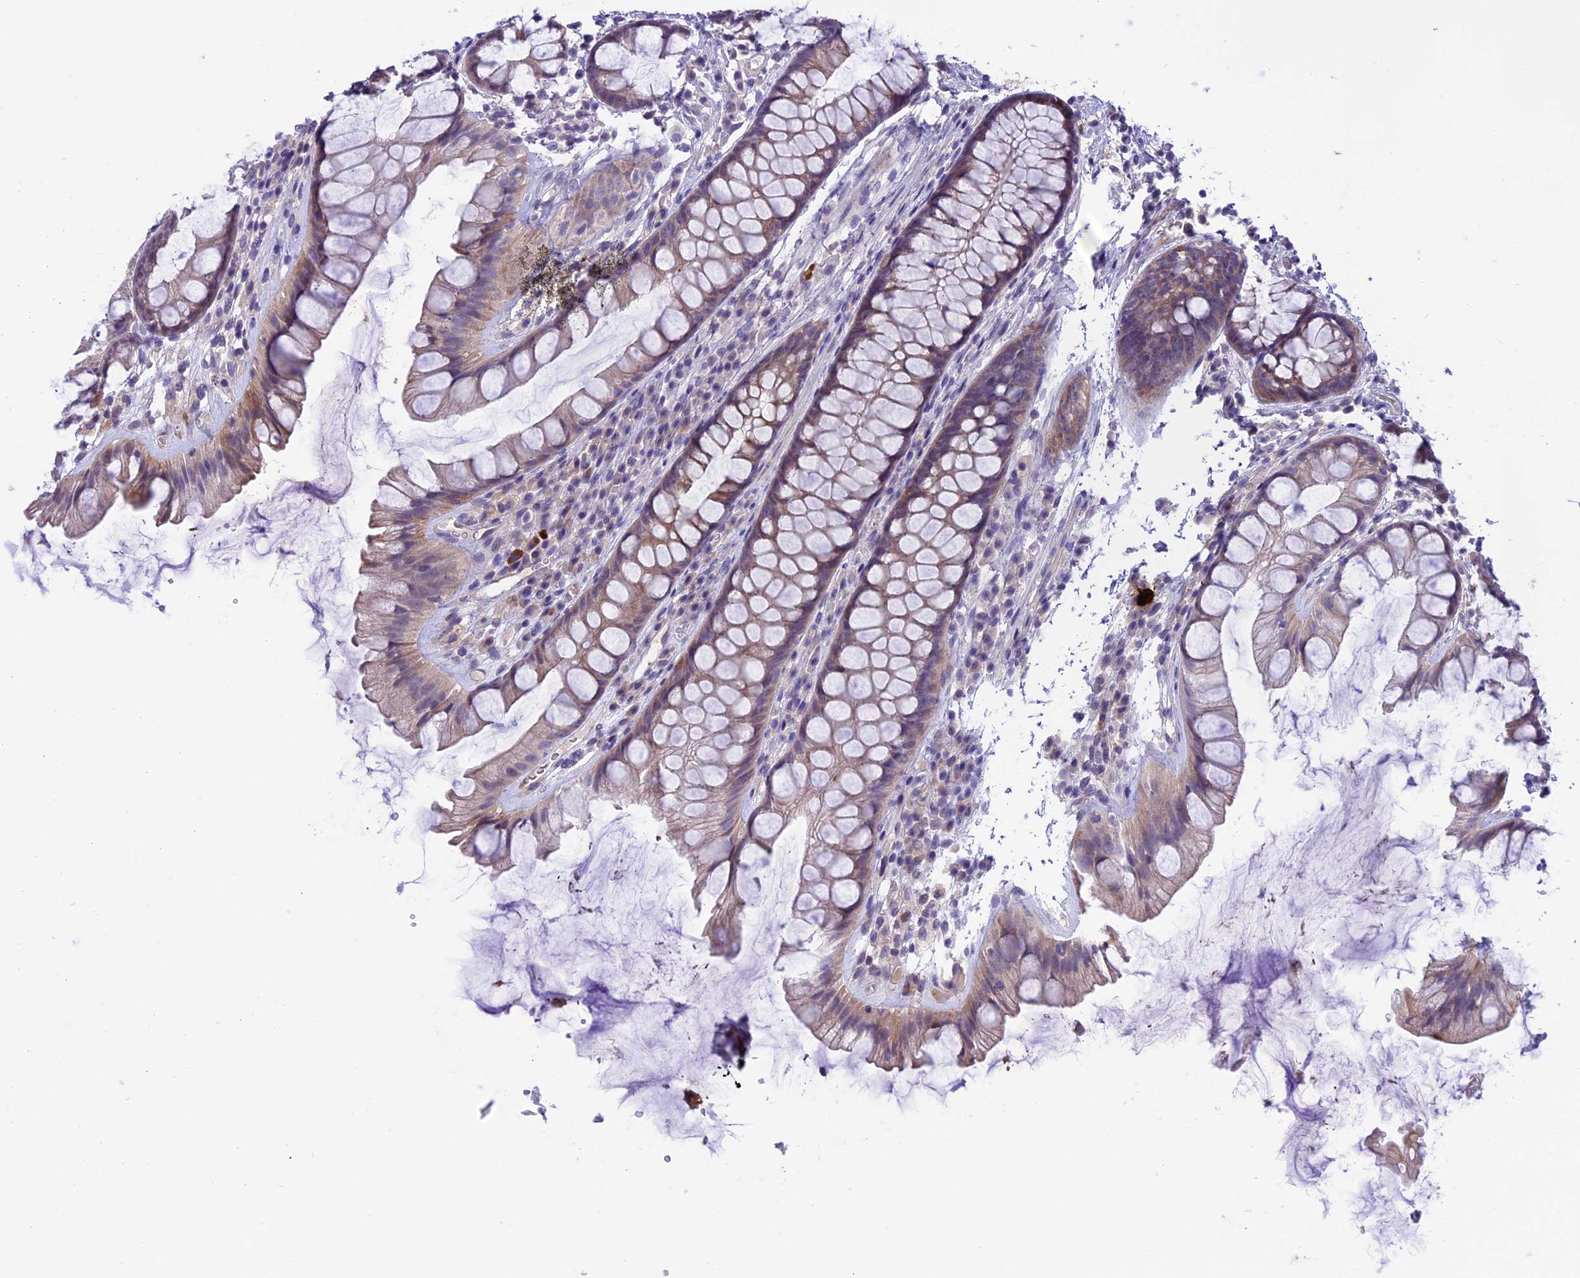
{"staining": {"intensity": "weak", "quantity": "<25%", "location": "cytoplasmic/membranous"}, "tissue": "rectum", "cell_type": "Glandular cells", "image_type": "normal", "snomed": [{"axis": "morphology", "description": "Normal tissue, NOS"}, {"axis": "topography", "description": "Rectum"}], "caption": "There is no significant positivity in glandular cells of rectum.", "gene": "XKR7", "patient": {"sex": "male", "age": 74}}